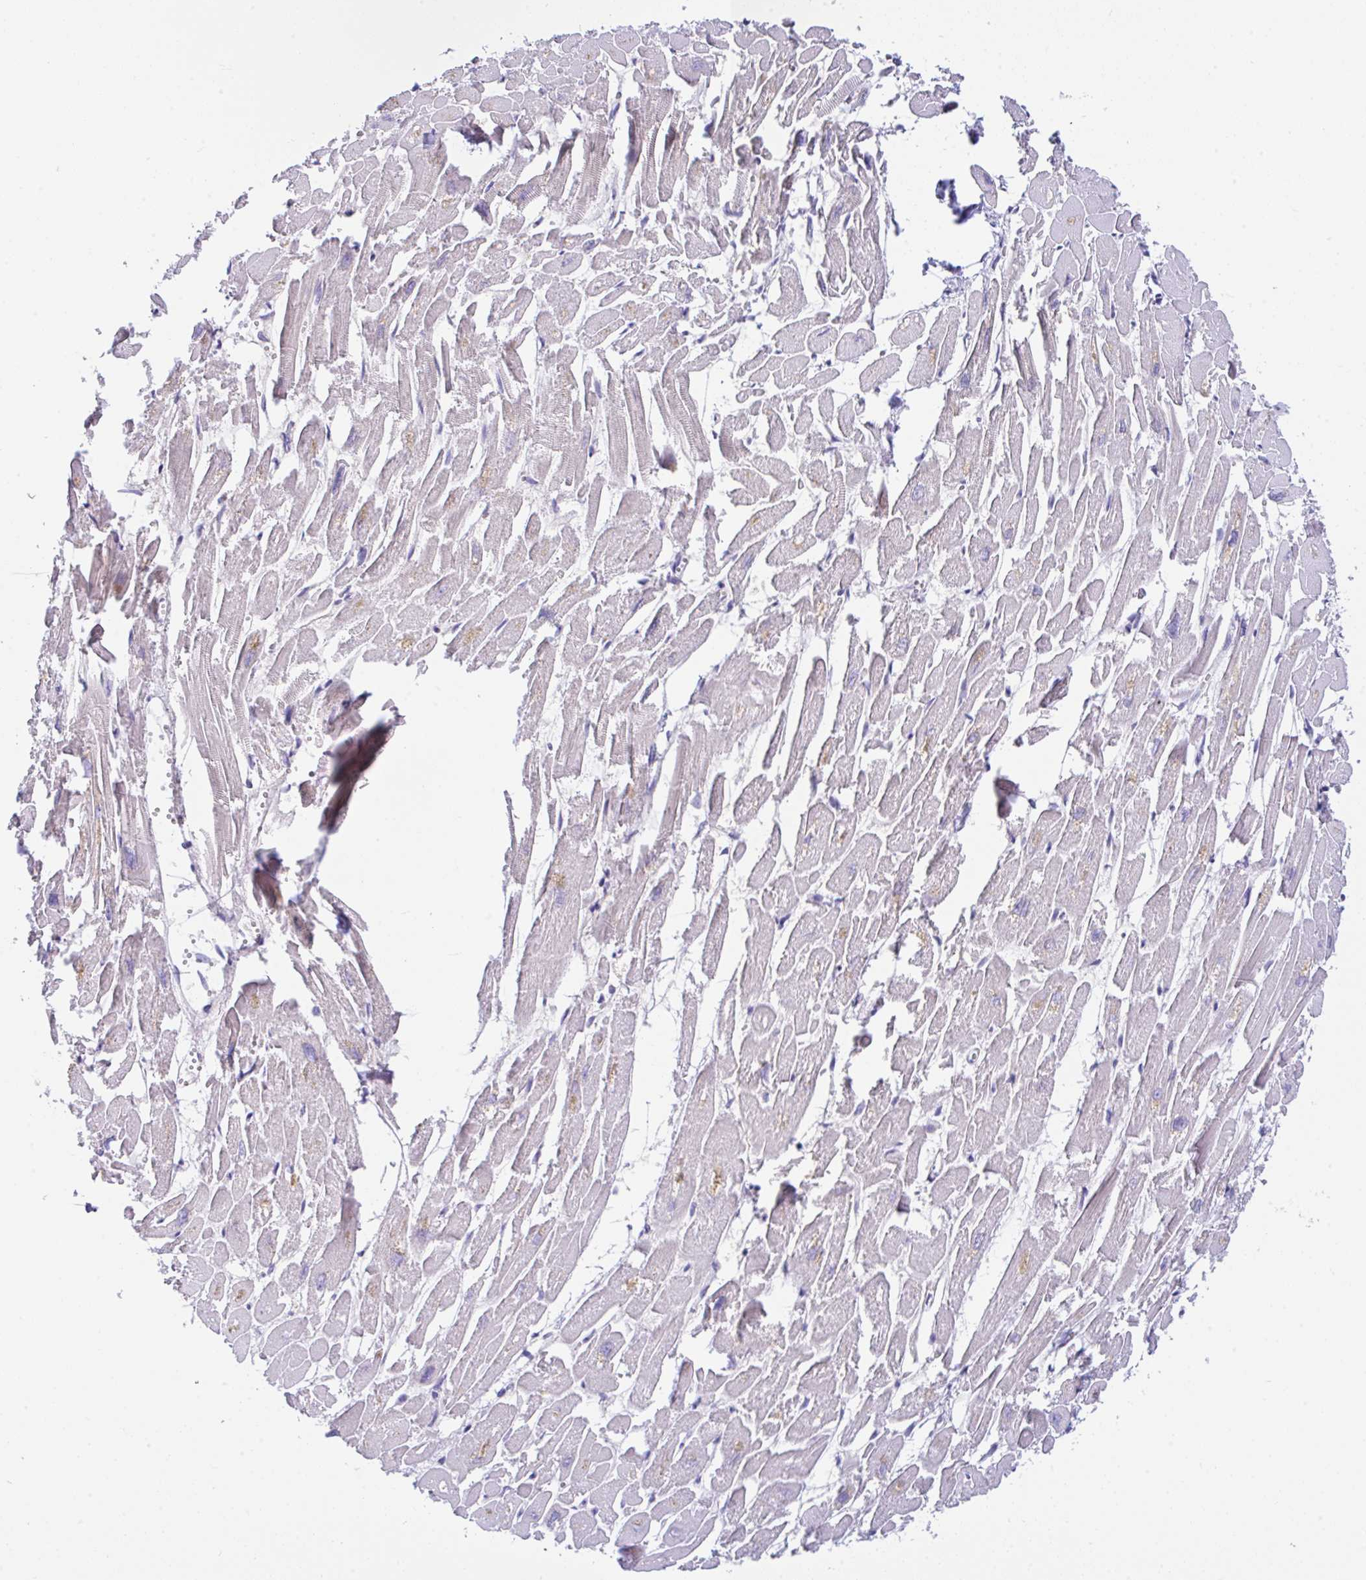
{"staining": {"intensity": "negative", "quantity": "none", "location": "none"}, "tissue": "heart muscle", "cell_type": "Cardiomyocytes", "image_type": "normal", "snomed": [{"axis": "morphology", "description": "Normal tissue, NOS"}, {"axis": "topography", "description": "Heart"}], "caption": "Immunohistochemistry of benign human heart muscle reveals no expression in cardiomyocytes.", "gene": "SERPINE3", "patient": {"sex": "male", "age": 54}}